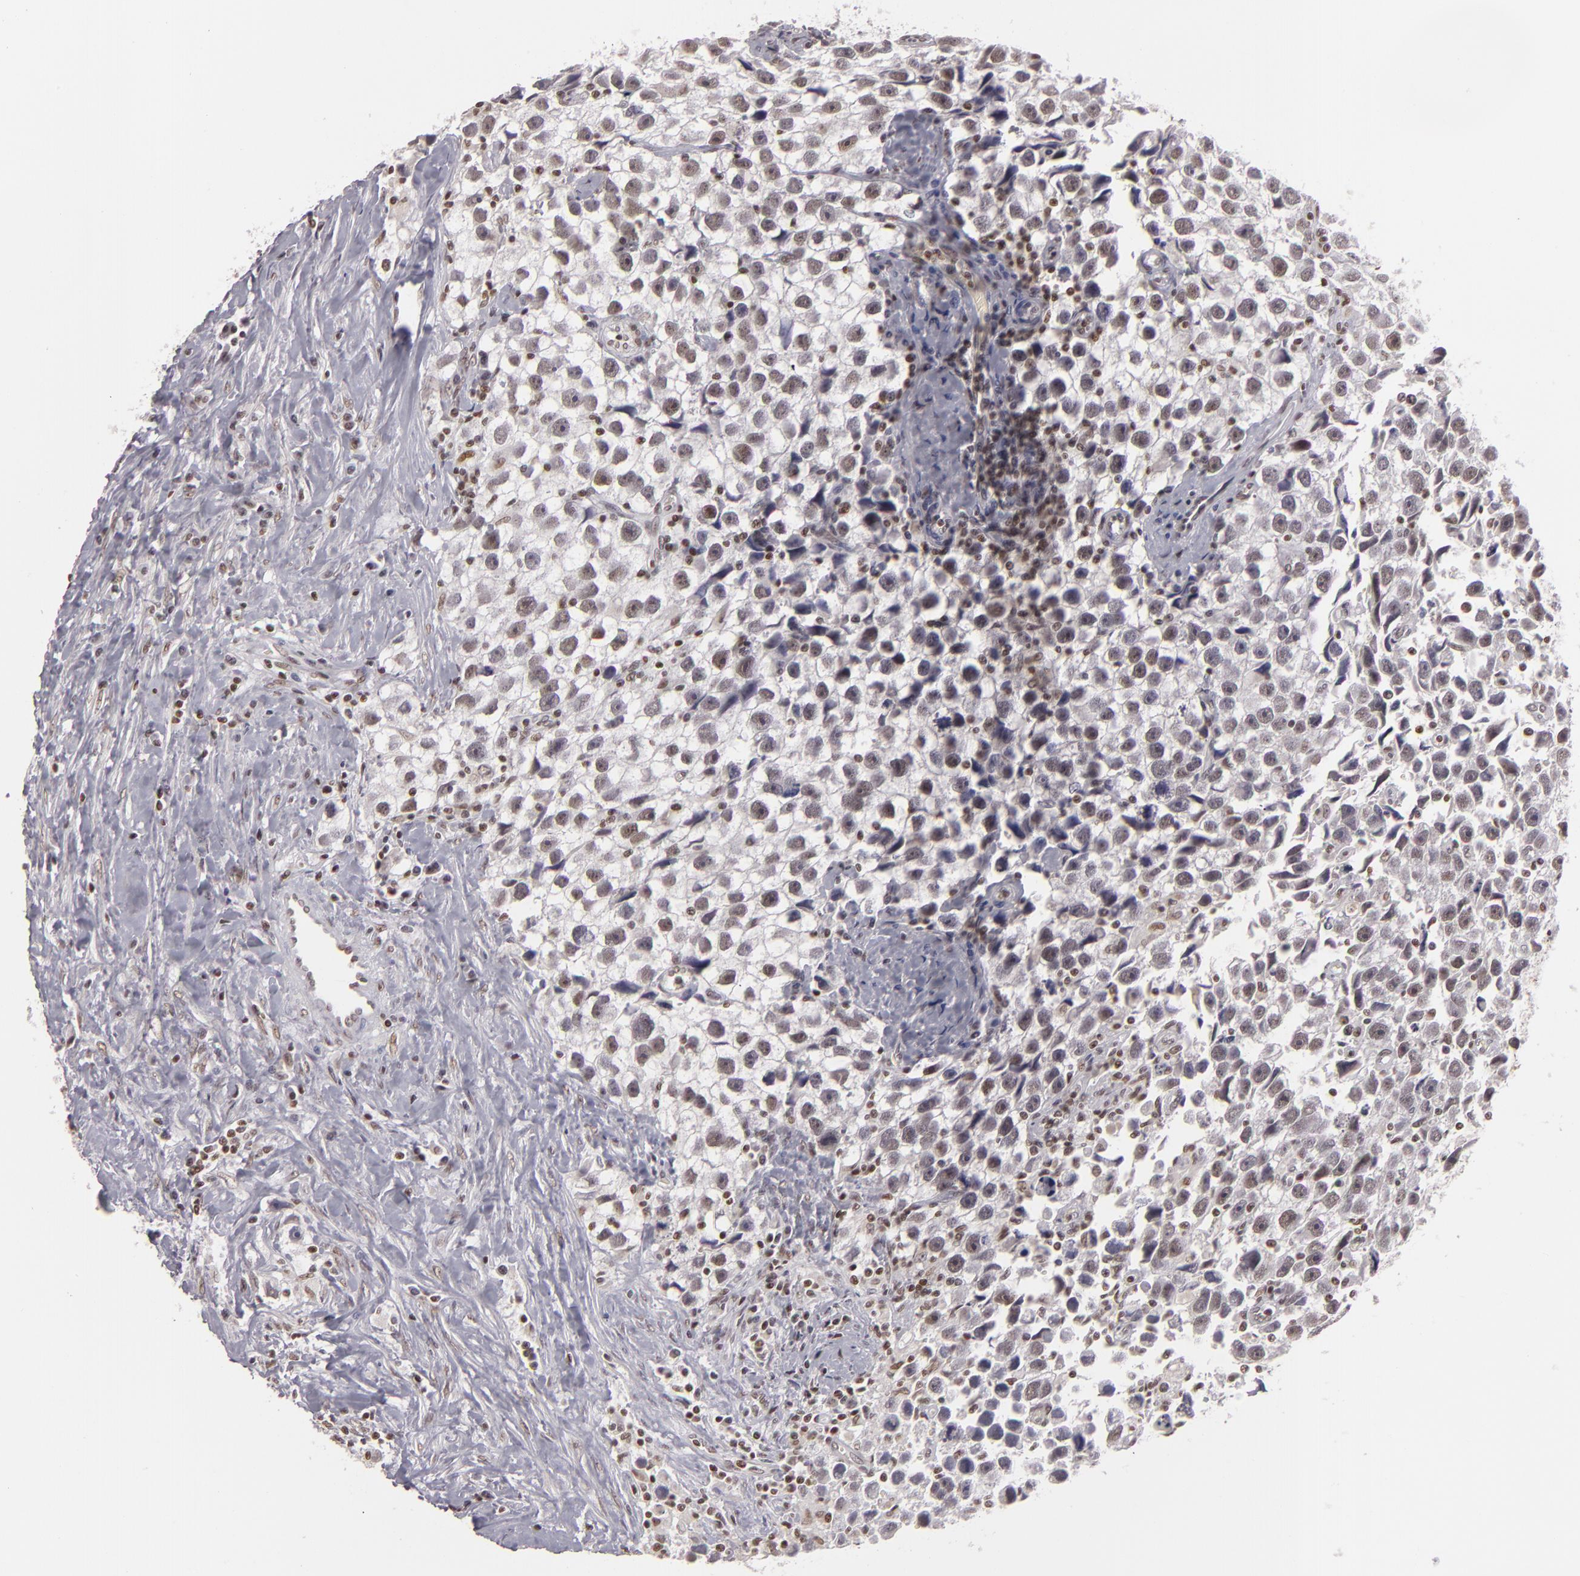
{"staining": {"intensity": "weak", "quantity": "<25%", "location": "nuclear"}, "tissue": "testis cancer", "cell_type": "Tumor cells", "image_type": "cancer", "snomed": [{"axis": "morphology", "description": "Seminoma, NOS"}, {"axis": "topography", "description": "Testis"}], "caption": "A micrograph of seminoma (testis) stained for a protein displays no brown staining in tumor cells.", "gene": "DAXX", "patient": {"sex": "male", "age": 43}}